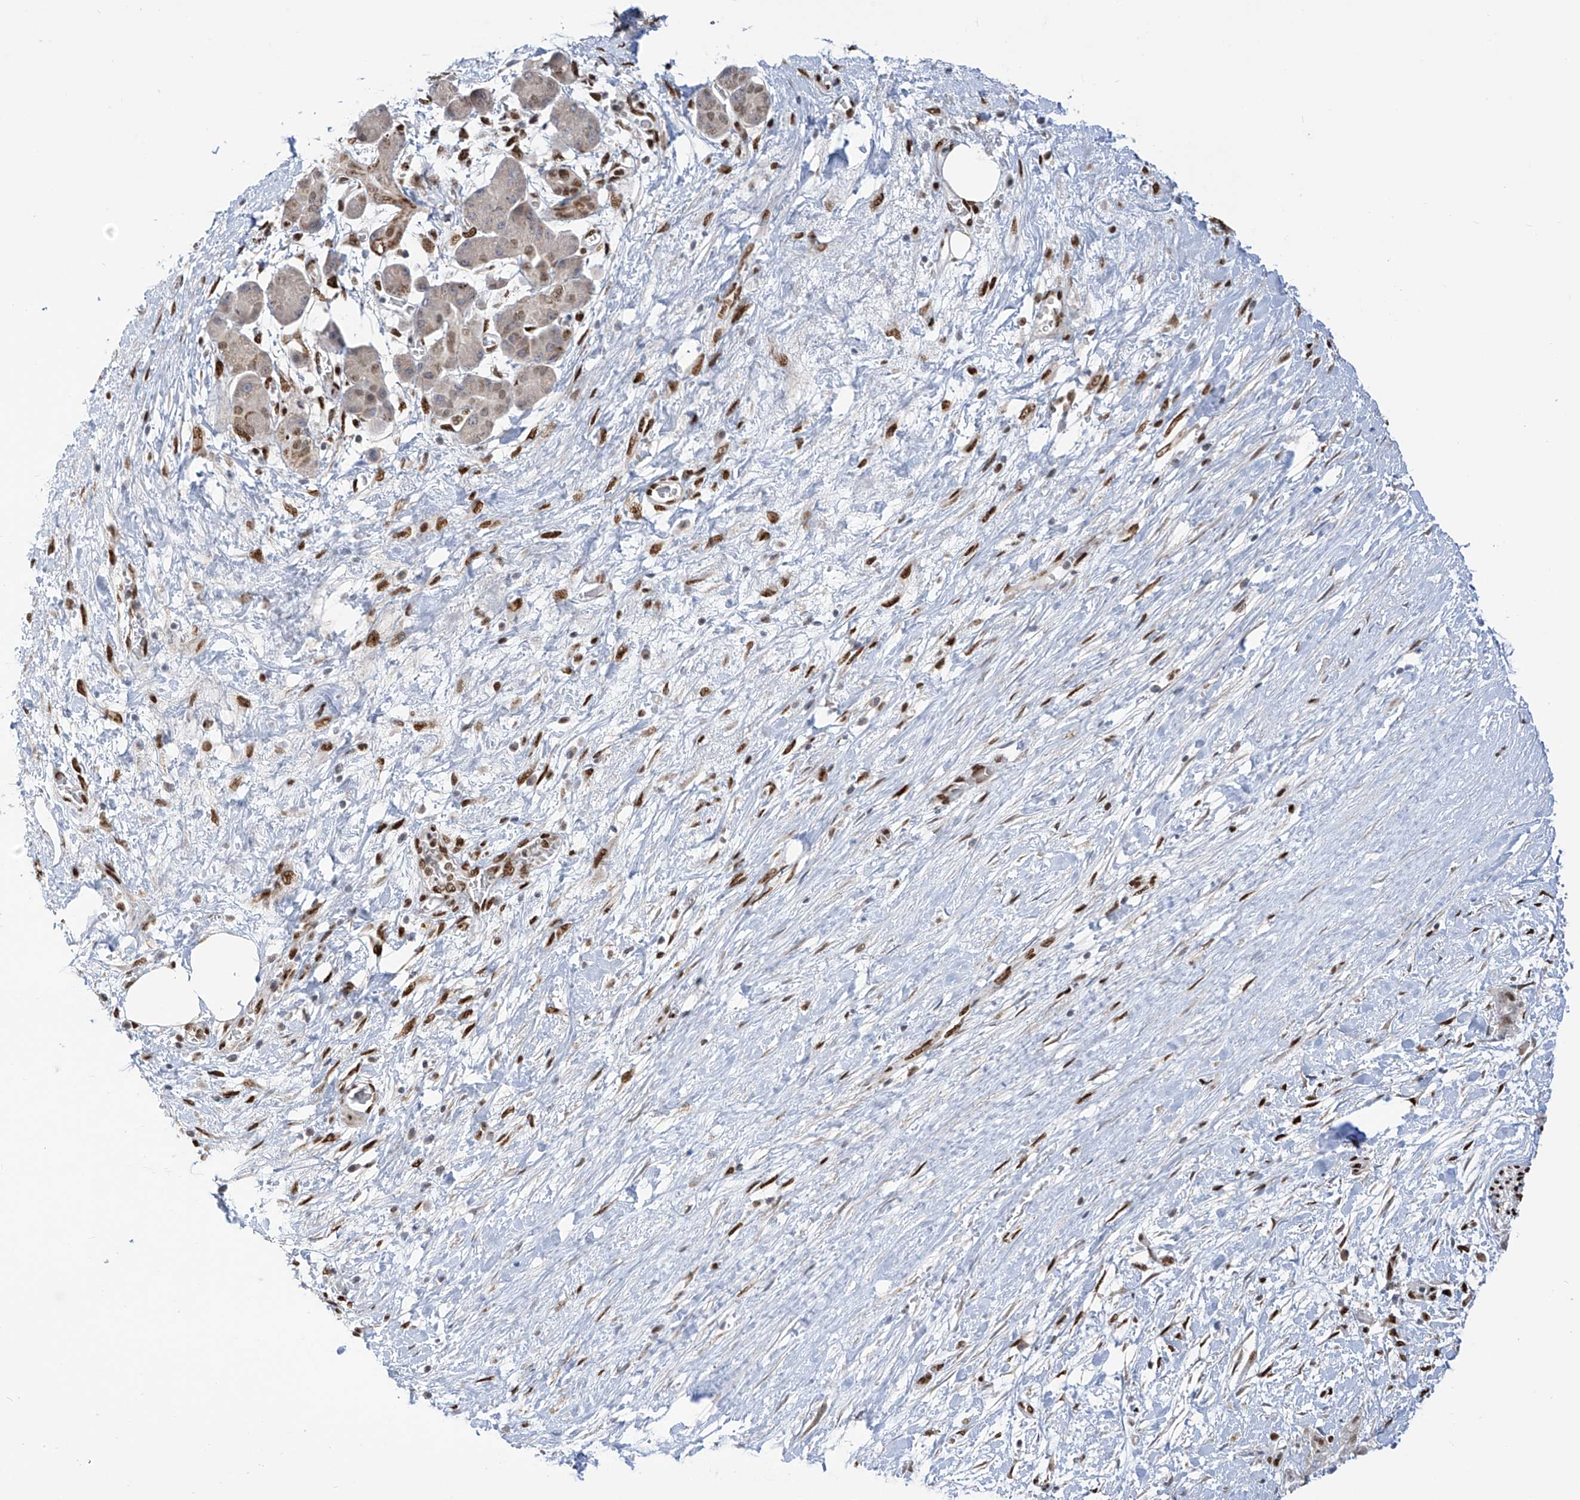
{"staining": {"intensity": "moderate", "quantity": "<25%", "location": "nuclear"}, "tissue": "pancreatic cancer", "cell_type": "Tumor cells", "image_type": "cancer", "snomed": [{"axis": "morphology", "description": "Adenocarcinoma, NOS"}, {"axis": "topography", "description": "Pancreas"}], "caption": "Immunohistochemical staining of human pancreatic cancer displays low levels of moderate nuclear staining in about <25% of tumor cells.", "gene": "PM20D2", "patient": {"sex": "male", "age": 70}}